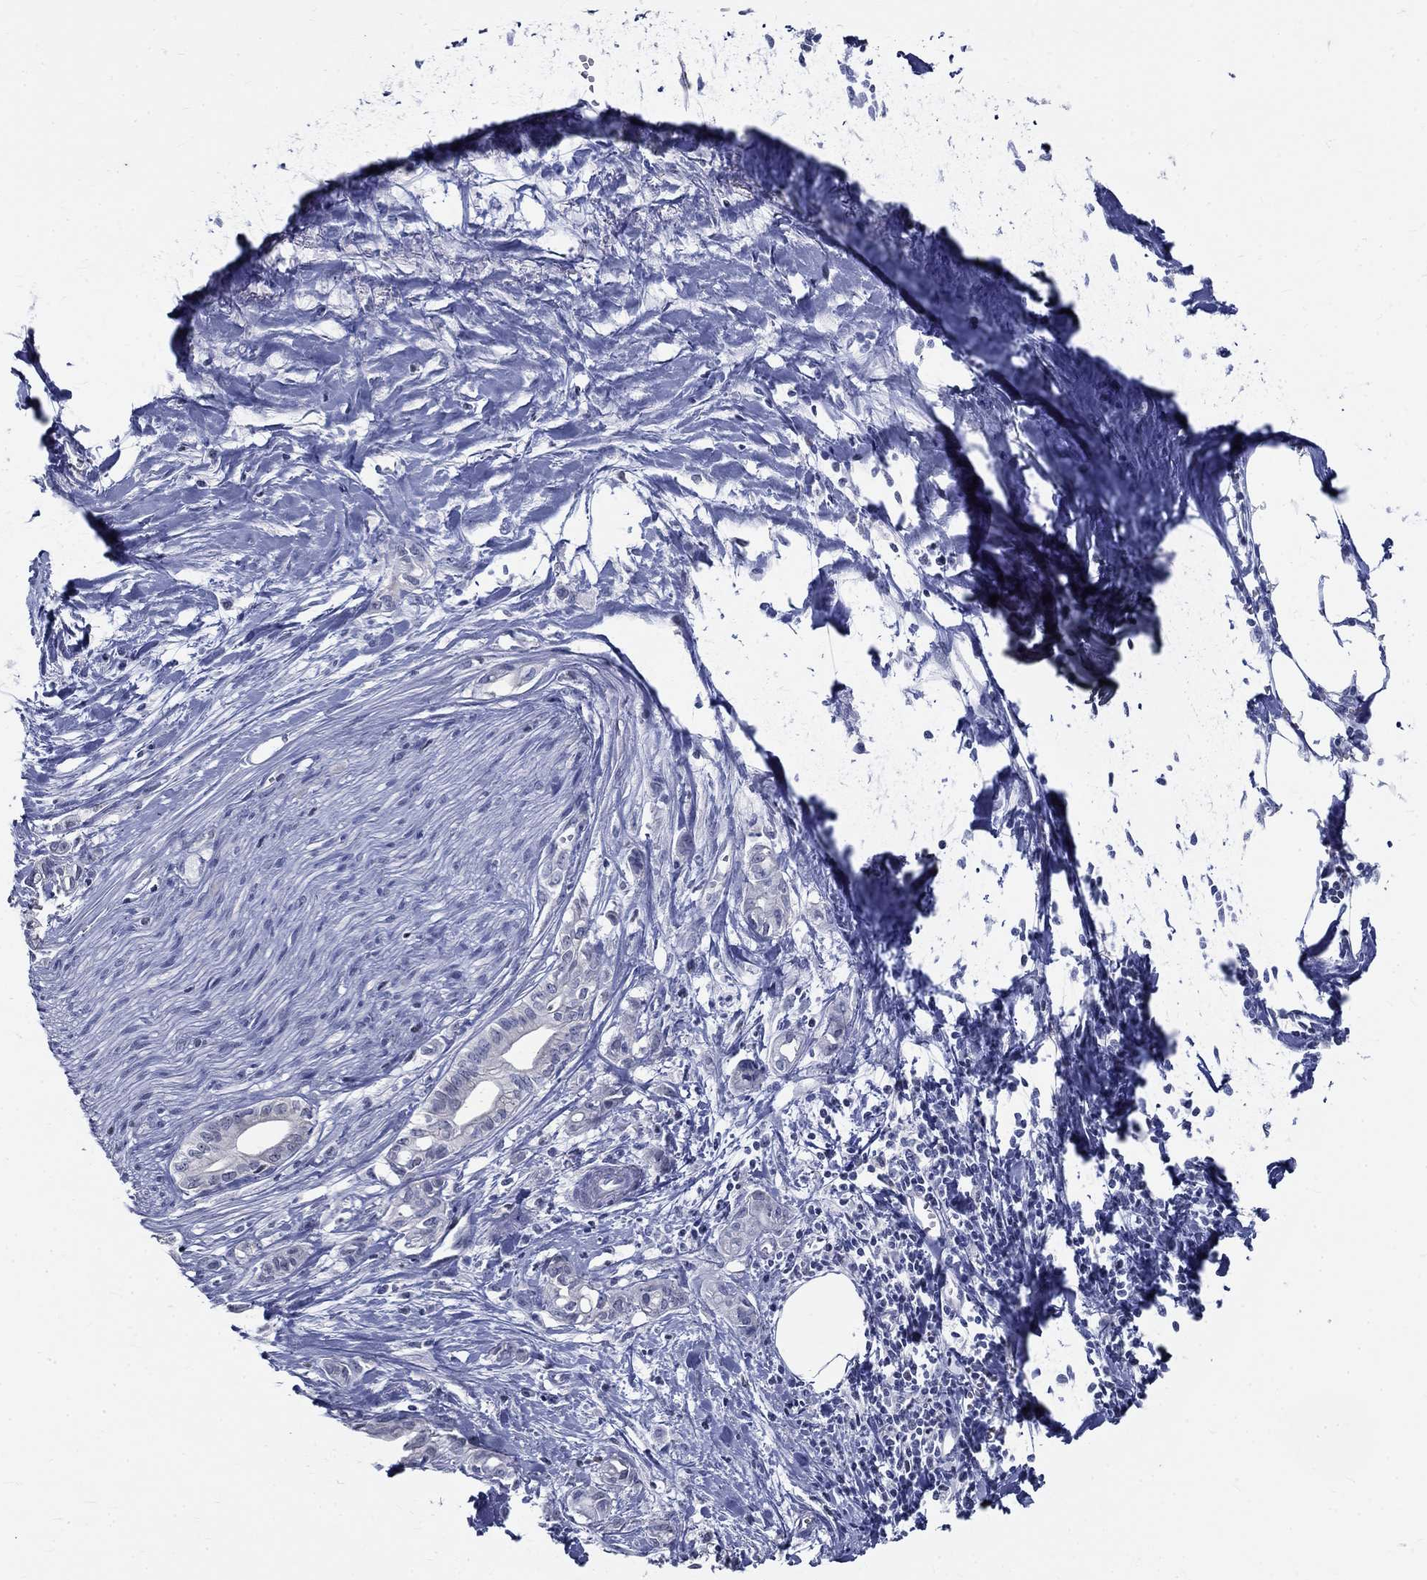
{"staining": {"intensity": "negative", "quantity": "none", "location": "none"}, "tissue": "pancreatic cancer", "cell_type": "Tumor cells", "image_type": "cancer", "snomed": [{"axis": "morphology", "description": "Adenocarcinoma, NOS"}, {"axis": "topography", "description": "Pancreas"}], "caption": "There is no significant positivity in tumor cells of adenocarcinoma (pancreatic). (DAB (3,3'-diaminobenzidine) IHC with hematoxylin counter stain).", "gene": "GUCA1A", "patient": {"sex": "male", "age": 71}}